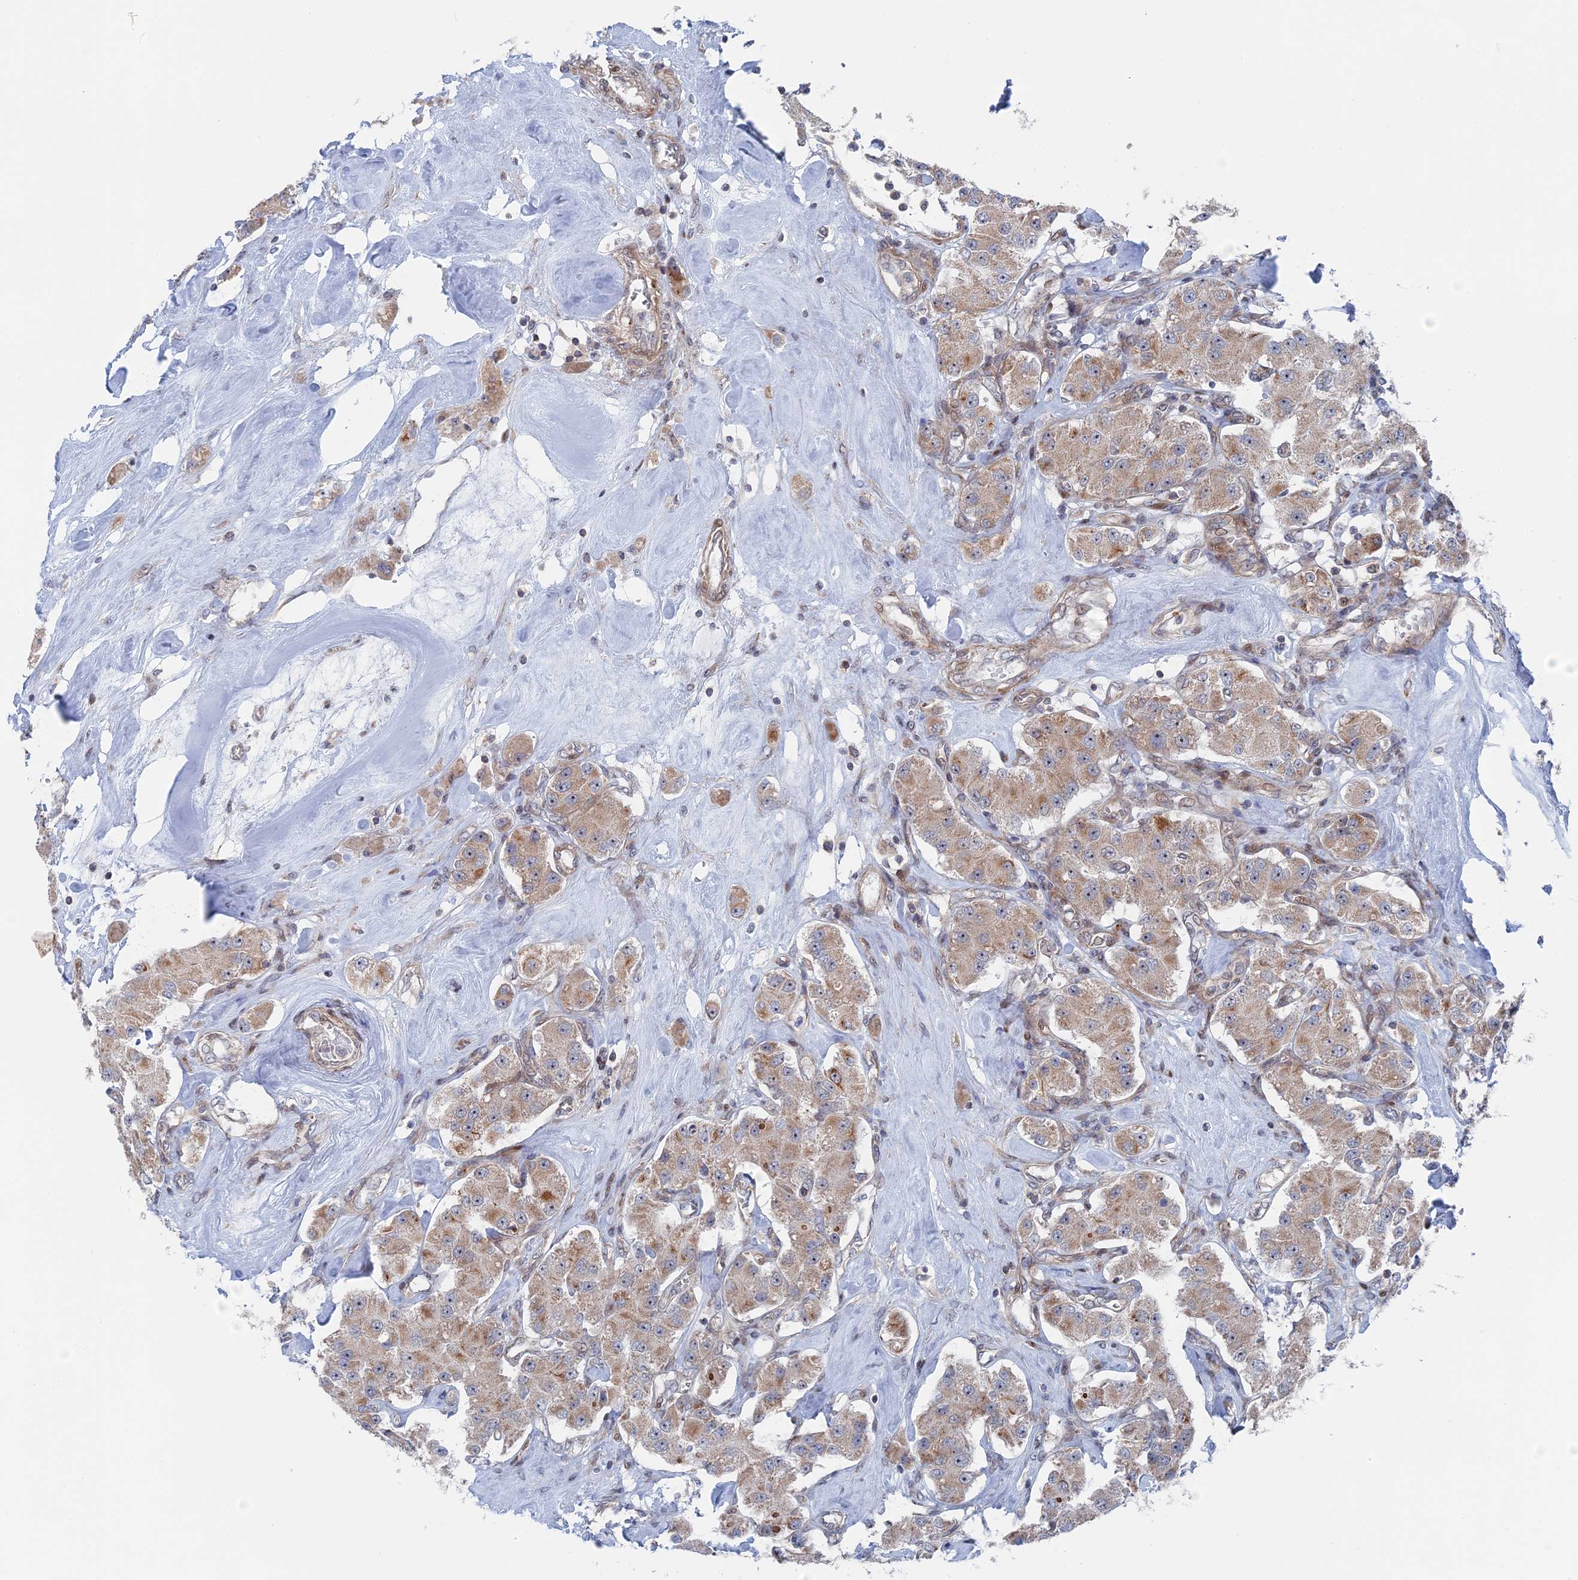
{"staining": {"intensity": "weak", "quantity": ">75%", "location": "cytoplasmic/membranous"}, "tissue": "carcinoid", "cell_type": "Tumor cells", "image_type": "cancer", "snomed": [{"axis": "morphology", "description": "Carcinoid, malignant, NOS"}, {"axis": "topography", "description": "Pancreas"}], "caption": "Immunohistochemistry (DAB (3,3'-diaminobenzidine)) staining of malignant carcinoid displays weak cytoplasmic/membranous protein expression in approximately >75% of tumor cells. (DAB (3,3'-diaminobenzidine) IHC with brightfield microscopy, high magnification).", "gene": "IL7", "patient": {"sex": "male", "age": 41}}